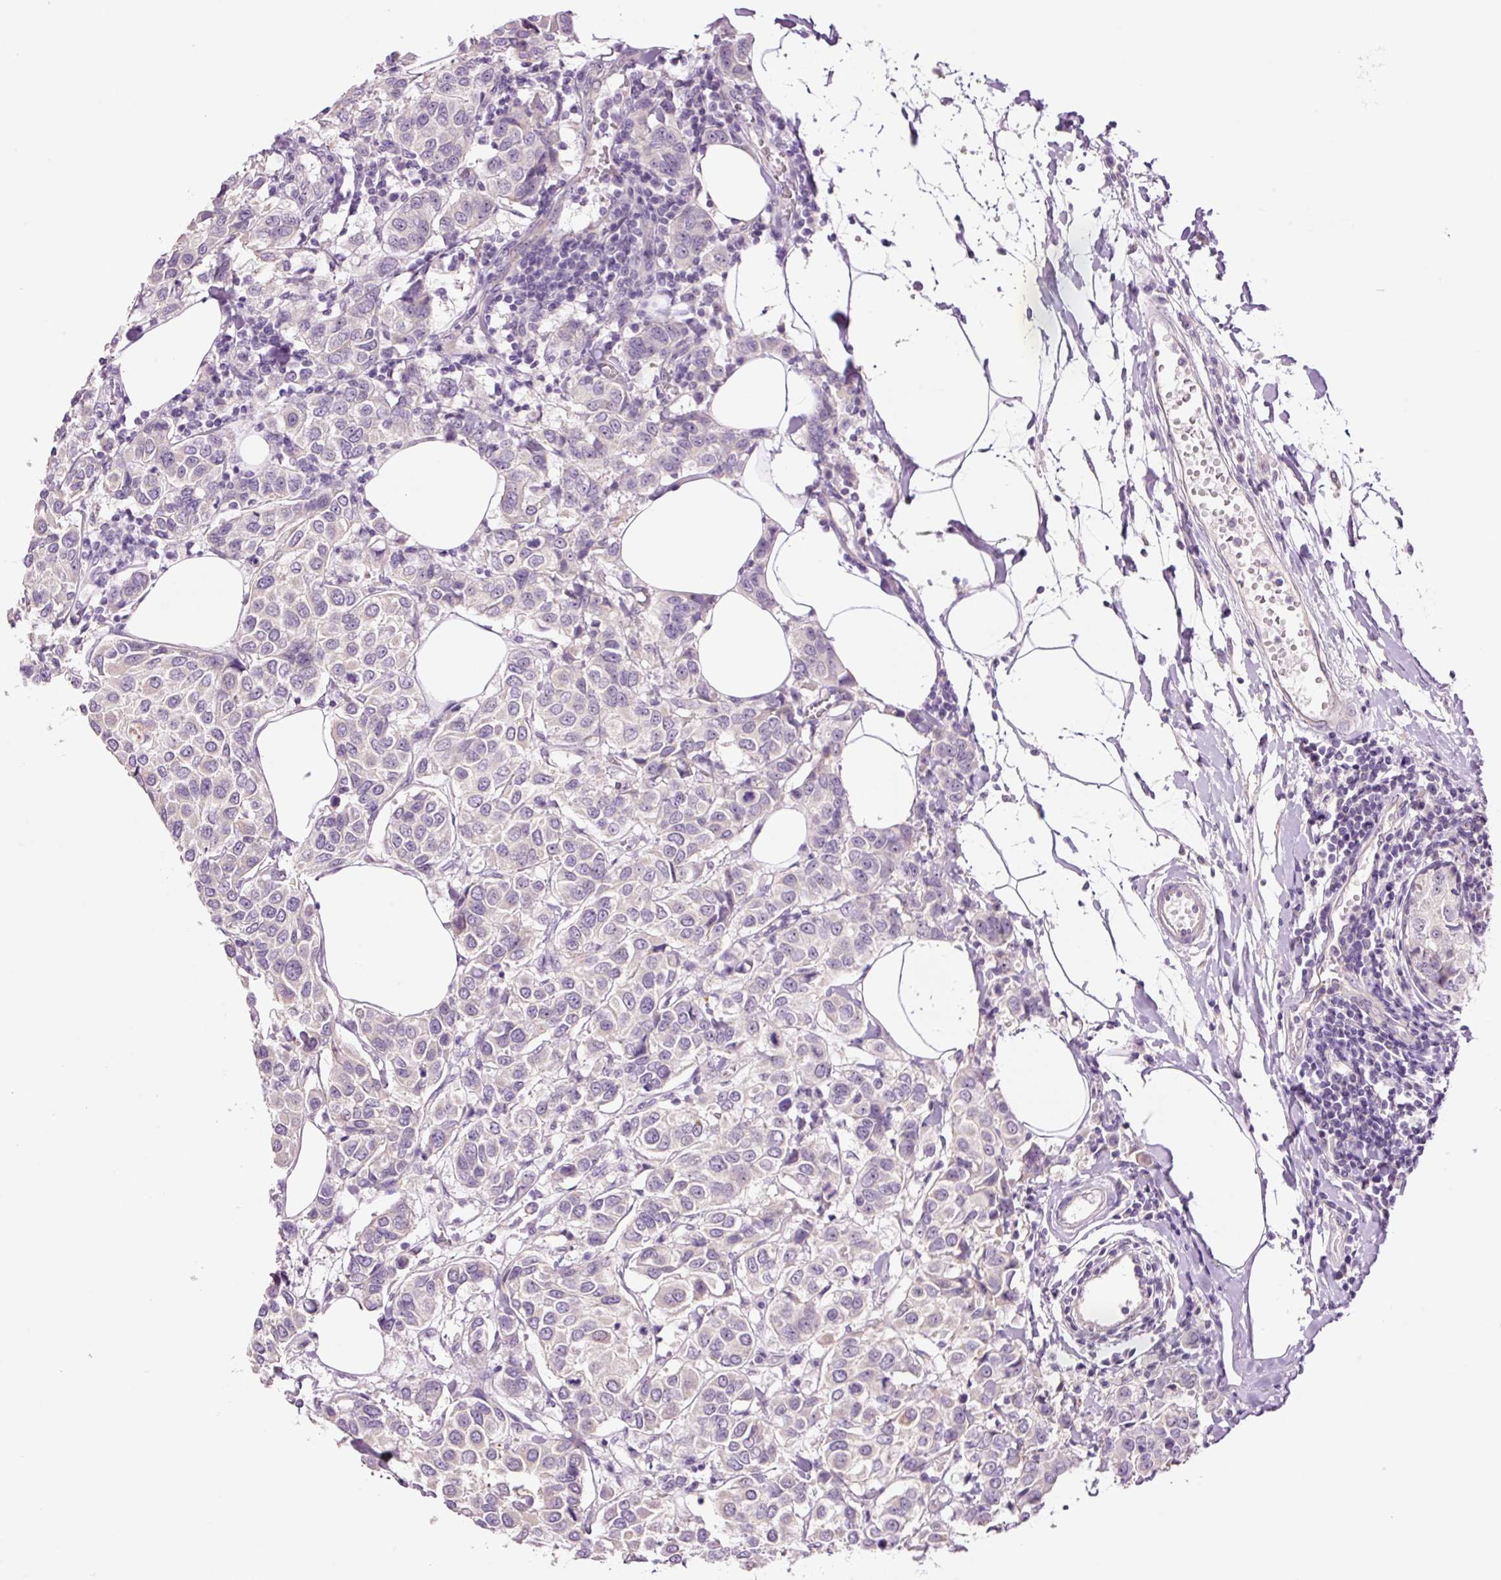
{"staining": {"intensity": "negative", "quantity": "none", "location": "none"}, "tissue": "breast cancer", "cell_type": "Tumor cells", "image_type": "cancer", "snomed": [{"axis": "morphology", "description": "Duct carcinoma"}, {"axis": "topography", "description": "Breast"}], "caption": "Breast invasive ductal carcinoma stained for a protein using immunohistochemistry (IHC) exhibits no positivity tumor cells.", "gene": "GCG", "patient": {"sex": "female", "age": 55}}